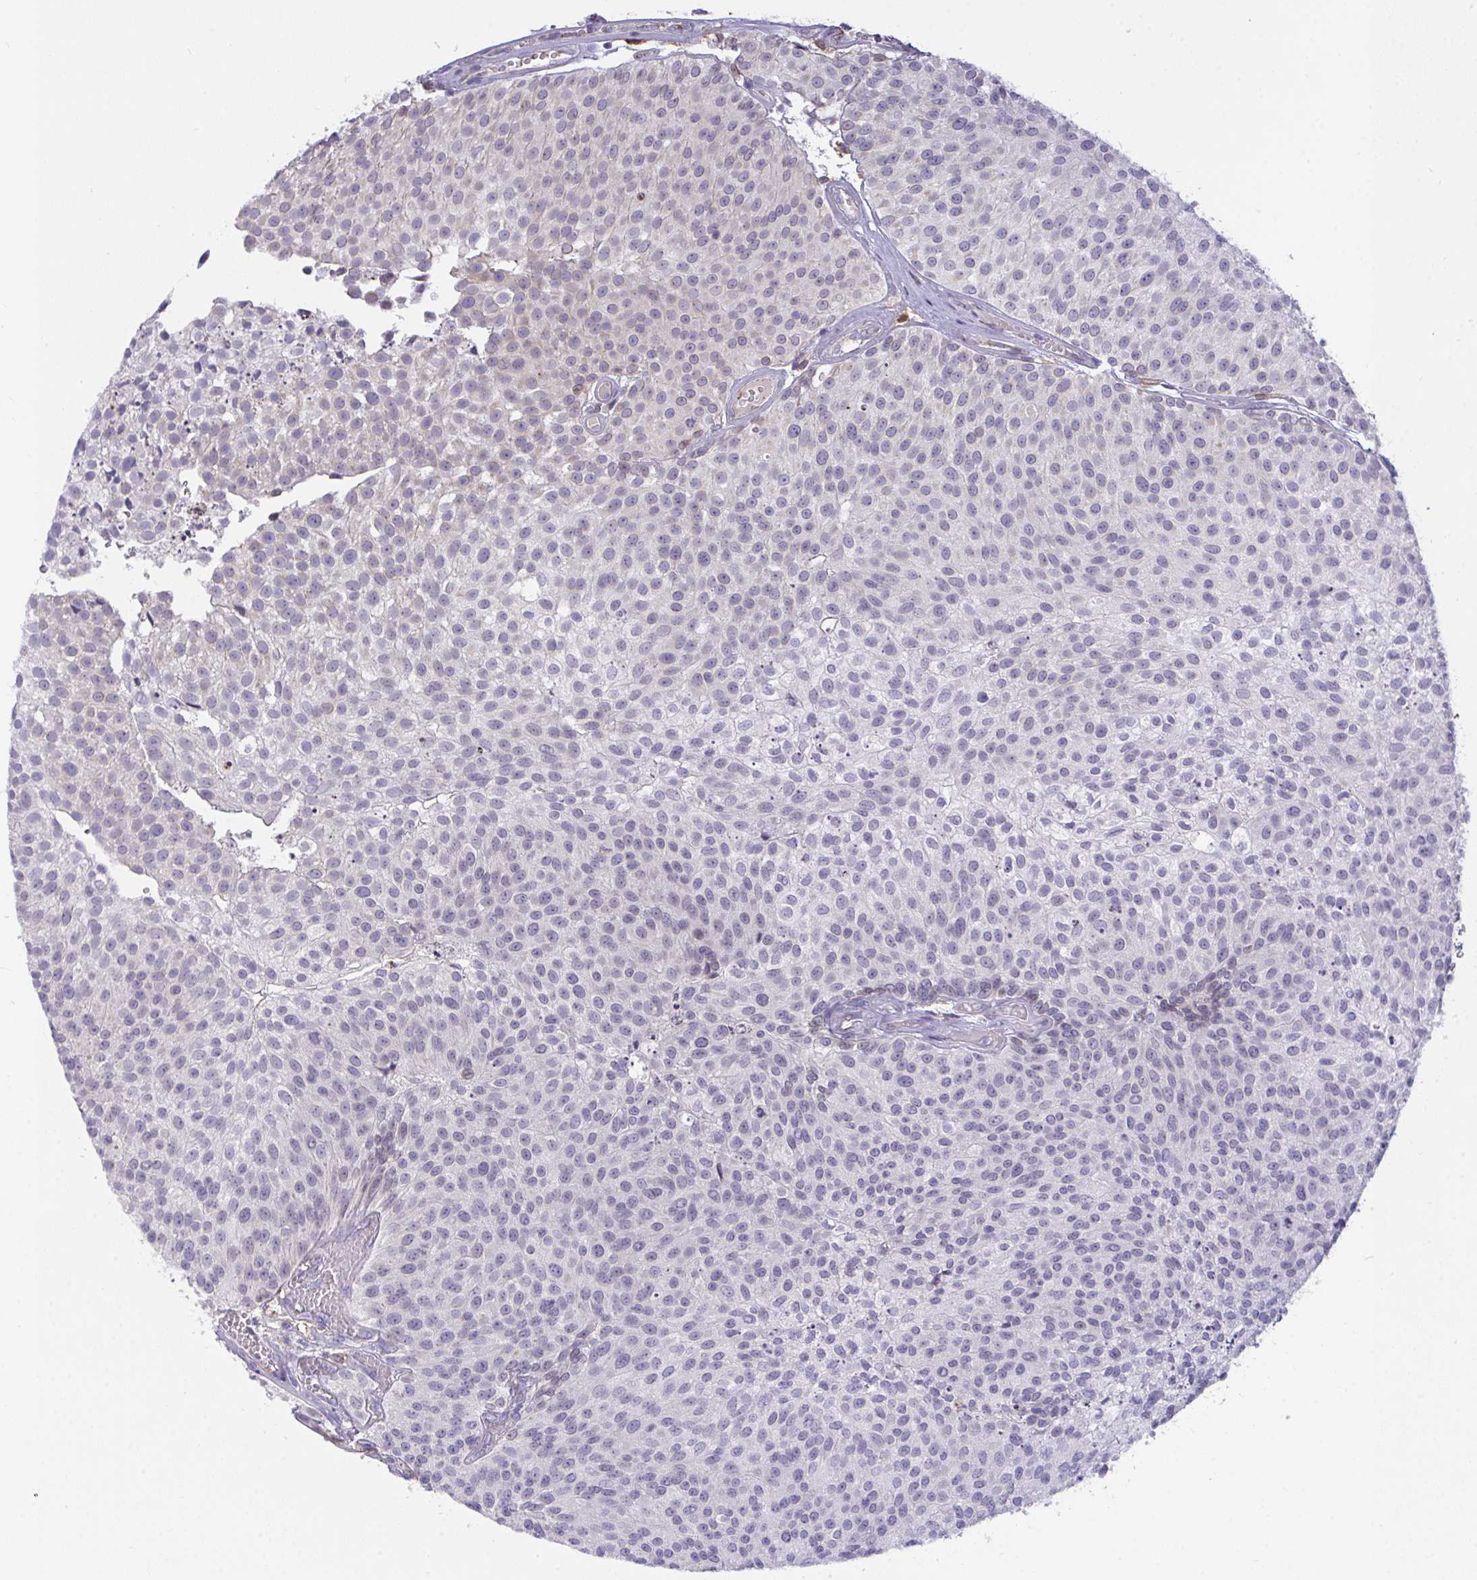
{"staining": {"intensity": "weak", "quantity": "<25%", "location": "nuclear"}, "tissue": "urothelial cancer", "cell_type": "Tumor cells", "image_type": "cancer", "snomed": [{"axis": "morphology", "description": "Urothelial carcinoma, Low grade"}, {"axis": "topography", "description": "Urinary bladder"}], "caption": "An immunohistochemistry (IHC) photomicrograph of urothelial carcinoma (low-grade) is shown. There is no staining in tumor cells of urothelial carcinoma (low-grade).", "gene": "SEMA6B", "patient": {"sex": "female", "age": 79}}